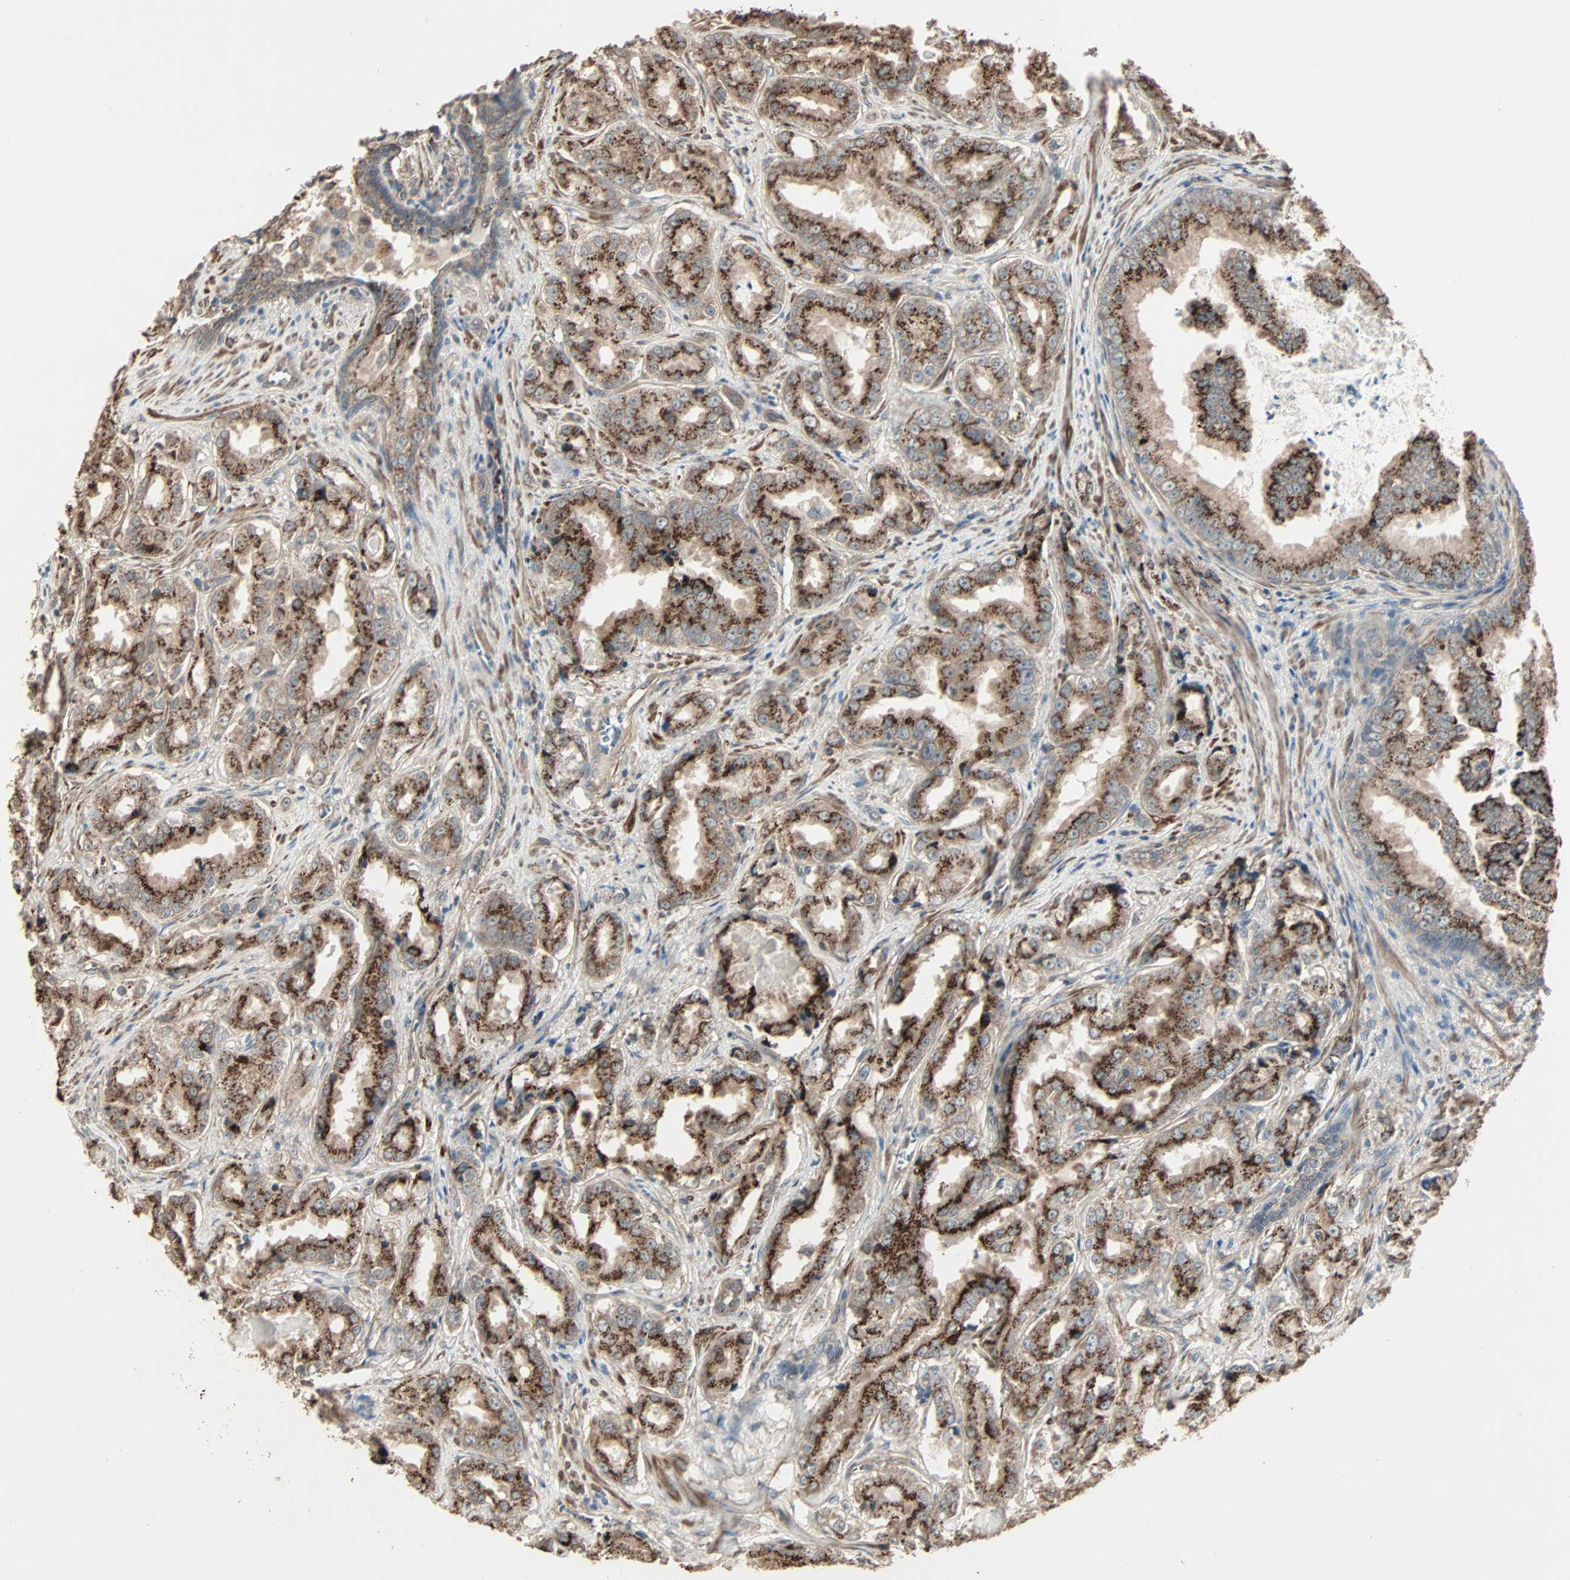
{"staining": {"intensity": "strong", "quantity": ">75%", "location": "cytoplasmic/membranous"}, "tissue": "prostate cancer", "cell_type": "Tumor cells", "image_type": "cancer", "snomed": [{"axis": "morphology", "description": "Adenocarcinoma, High grade"}, {"axis": "topography", "description": "Prostate"}], "caption": "Immunohistochemical staining of human adenocarcinoma (high-grade) (prostate) shows high levels of strong cytoplasmic/membranous expression in about >75% of tumor cells.", "gene": "GALNT3", "patient": {"sex": "male", "age": 73}}